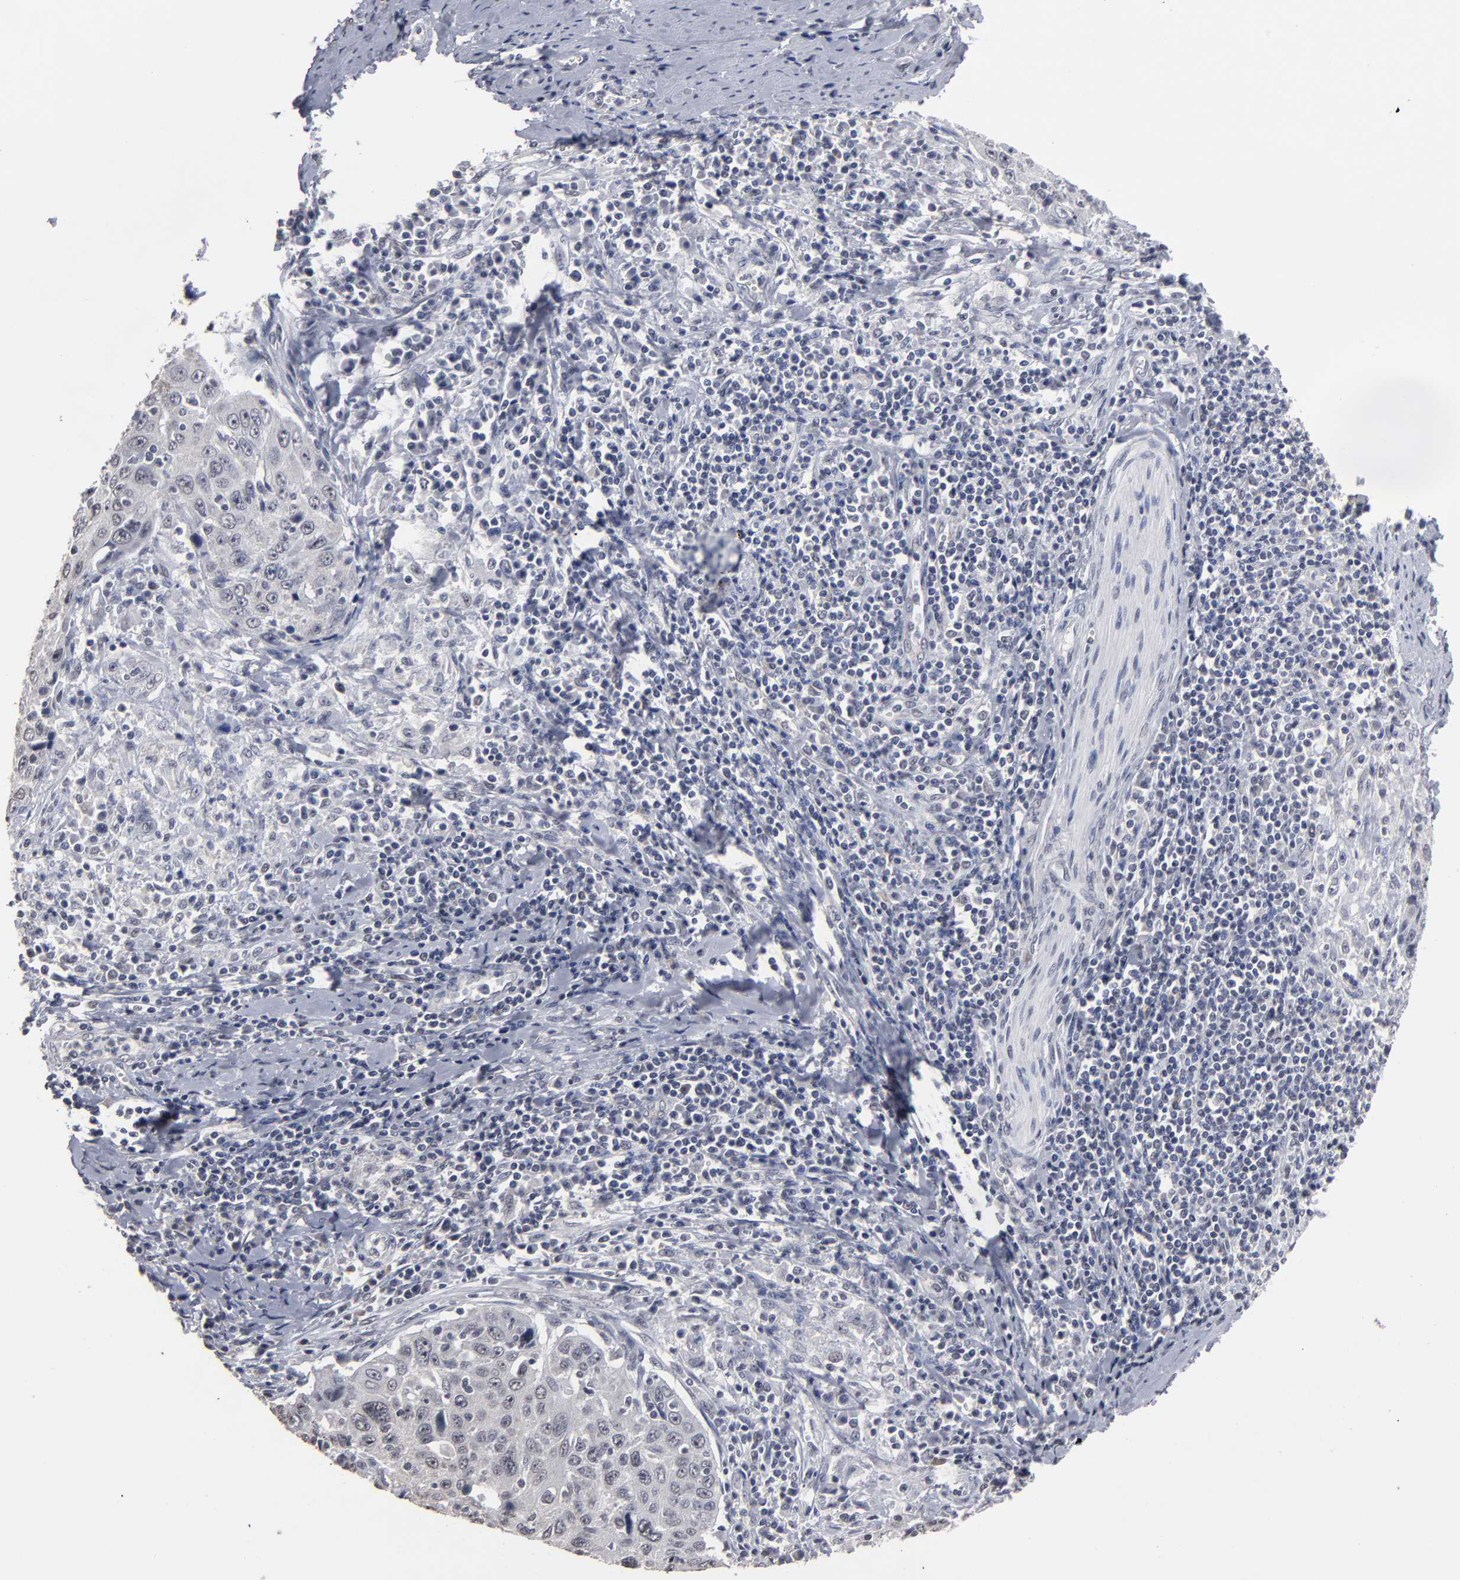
{"staining": {"intensity": "negative", "quantity": "none", "location": "none"}, "tissue": "cervical cancer", "cell_type": "Tumor cells", "image_type": "cancer", "snomed": [{"axis": "morphology", "description": "Squamous cell carcinoma, NOS"}, {"axis": "topography", "description": "Cervix"}], "caption": "This is an immunohistochemistry (IHC) image of human squamous cell carcinoma (cervical). There is no positivity in tumor cells.", "gene": "SSRP1", "patient": {"sex": "female", "age": 53}}